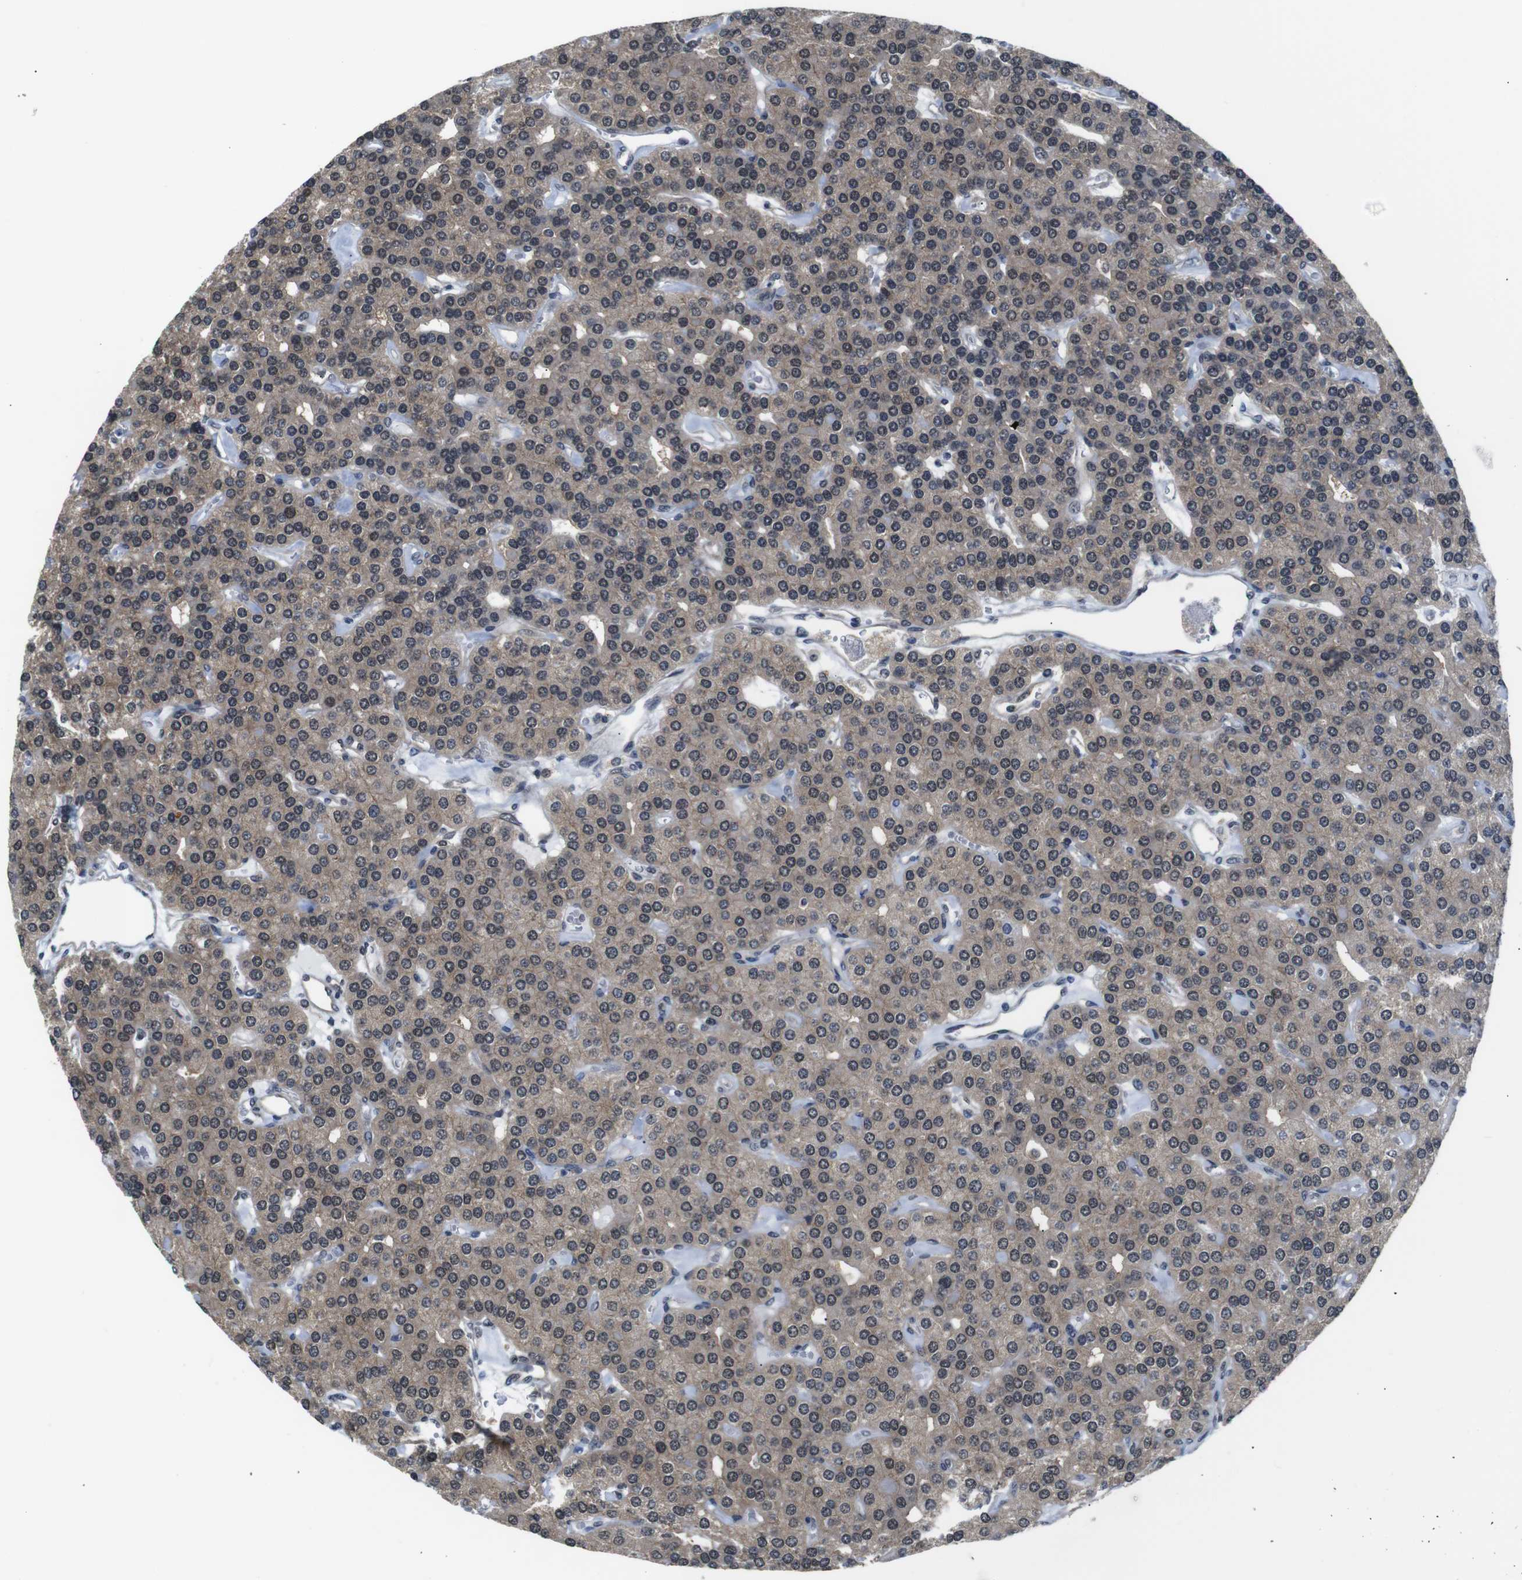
{"staining": {"intensity": "moderate", "quantity": ">75%", "location": "cytoplasmic/membranous"}, "tissue": "parathyroid gland", "cell_type": "Glandular cells", "image_type": "normal", "snomed": [{"axis": "morphology", "description": "Normal tissue, NOS"}, {"axis": "morphology", "description": "Adenoma, NOS"}, {"axis": "topography", "description": "Parathyroid gland"}], "caption": "Moderate cytoplasmic/membranous expression is seen in about >75% of glandular cells in normal parathyroid gland. (IHC, brightfield microscopy, high magnification).", "gene": "UBXN1", "patient": {"sex": "female", "age": 86}}